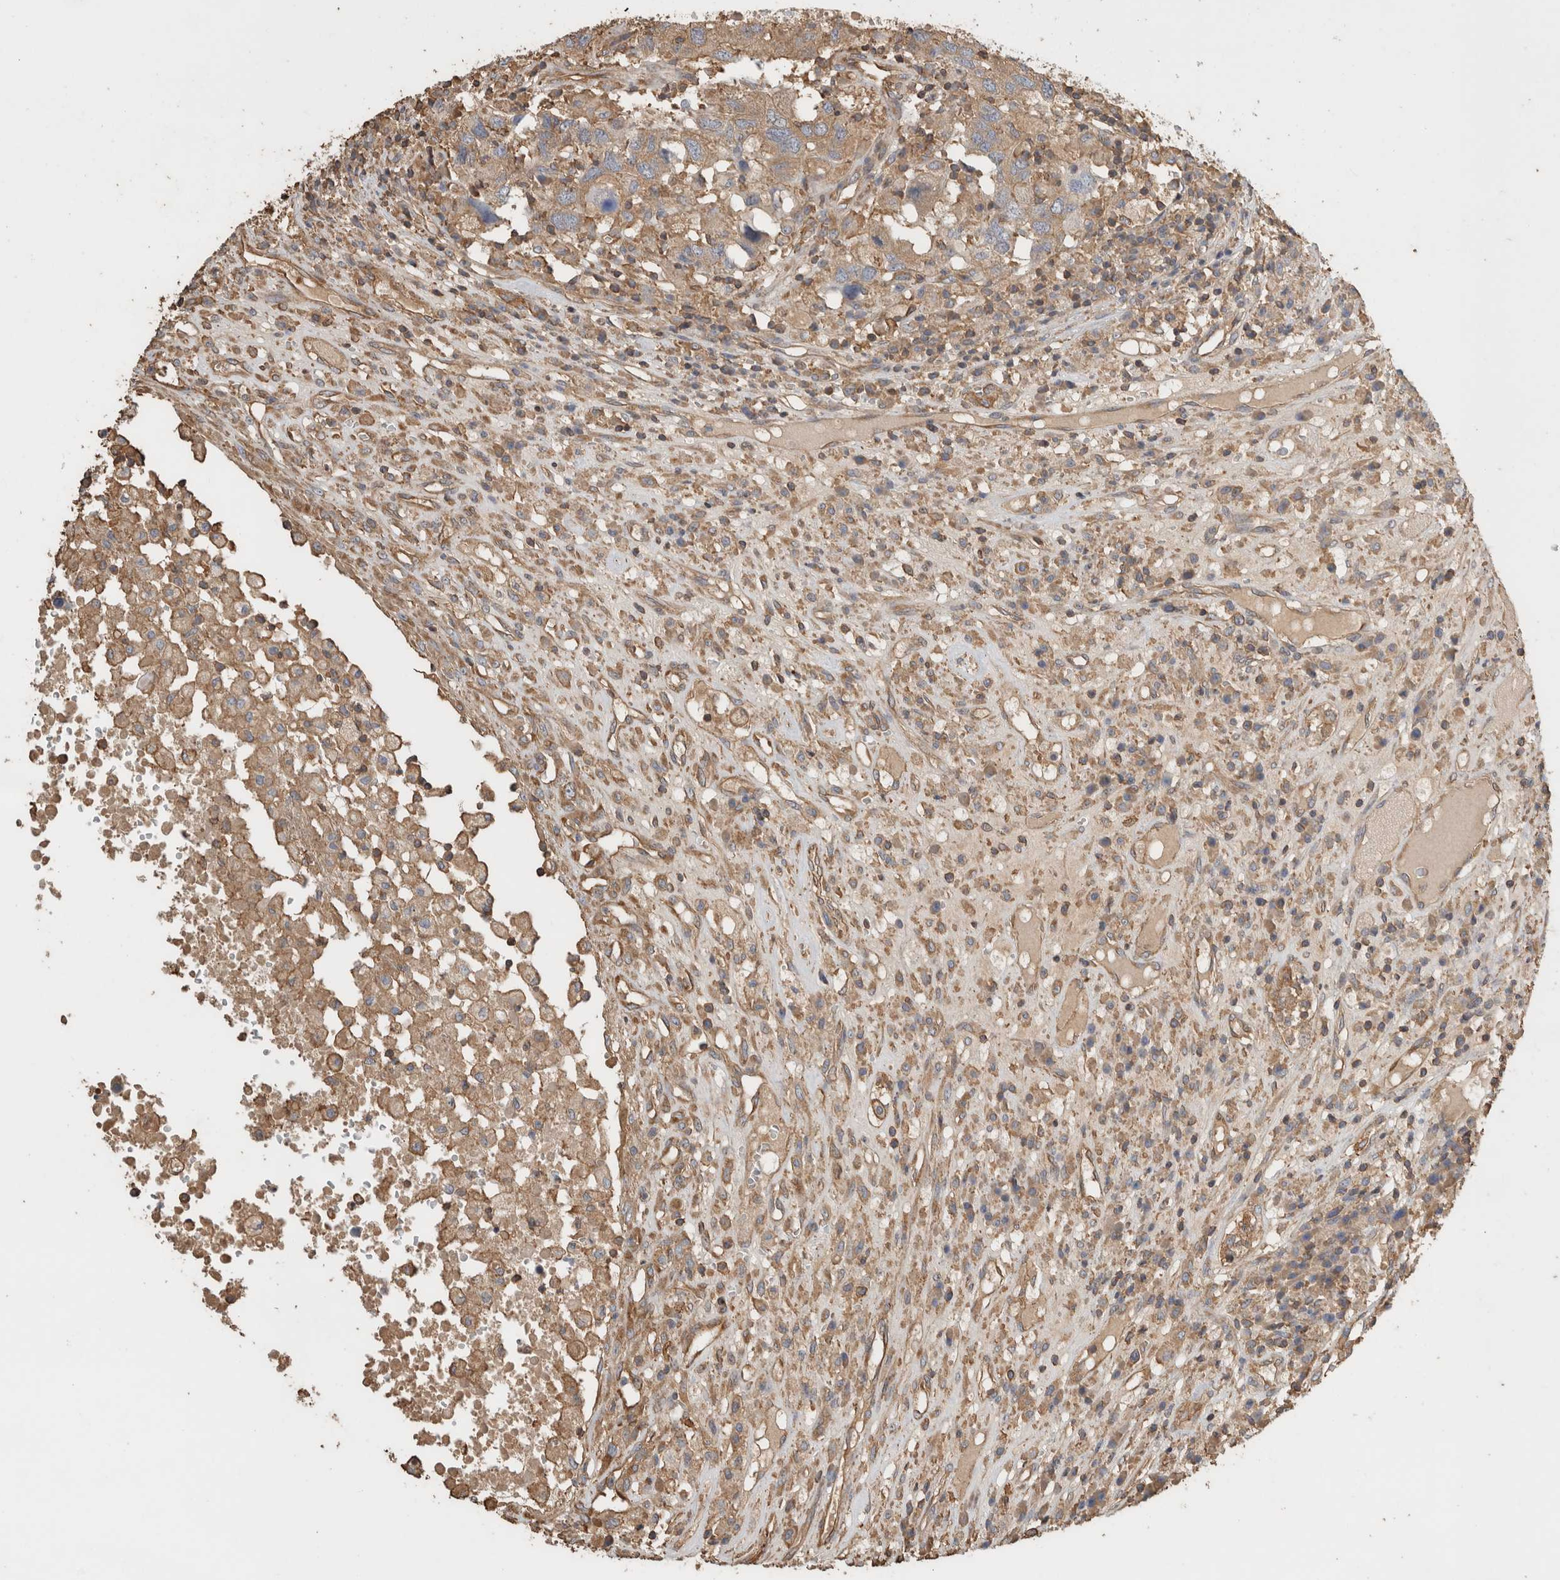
{"staining": {"intensity": "moderate", "quantity": ">75%", "location": "cytoplasmic/membranous"}, "tissue": "head and neck cancer", "cell_type": "Tumor cells", "image_type": "cancer", "snomed": [{"axis": "morphology", "description": "Squamous cell carcinoma, NOS"}, {"axis": "topography", "description": "Head-Neck"}], "caption": "The immunohistochemical stain shows moderate cytoplasmic/membranous staining in tumor cells of squamous cell carcinoma (head and neck) tissue. (brown staining indicates protein expression, while blue staining denotes nuclei).", "gene": "EIF4G3", "patient": {"sex": "male", "age": 66}}